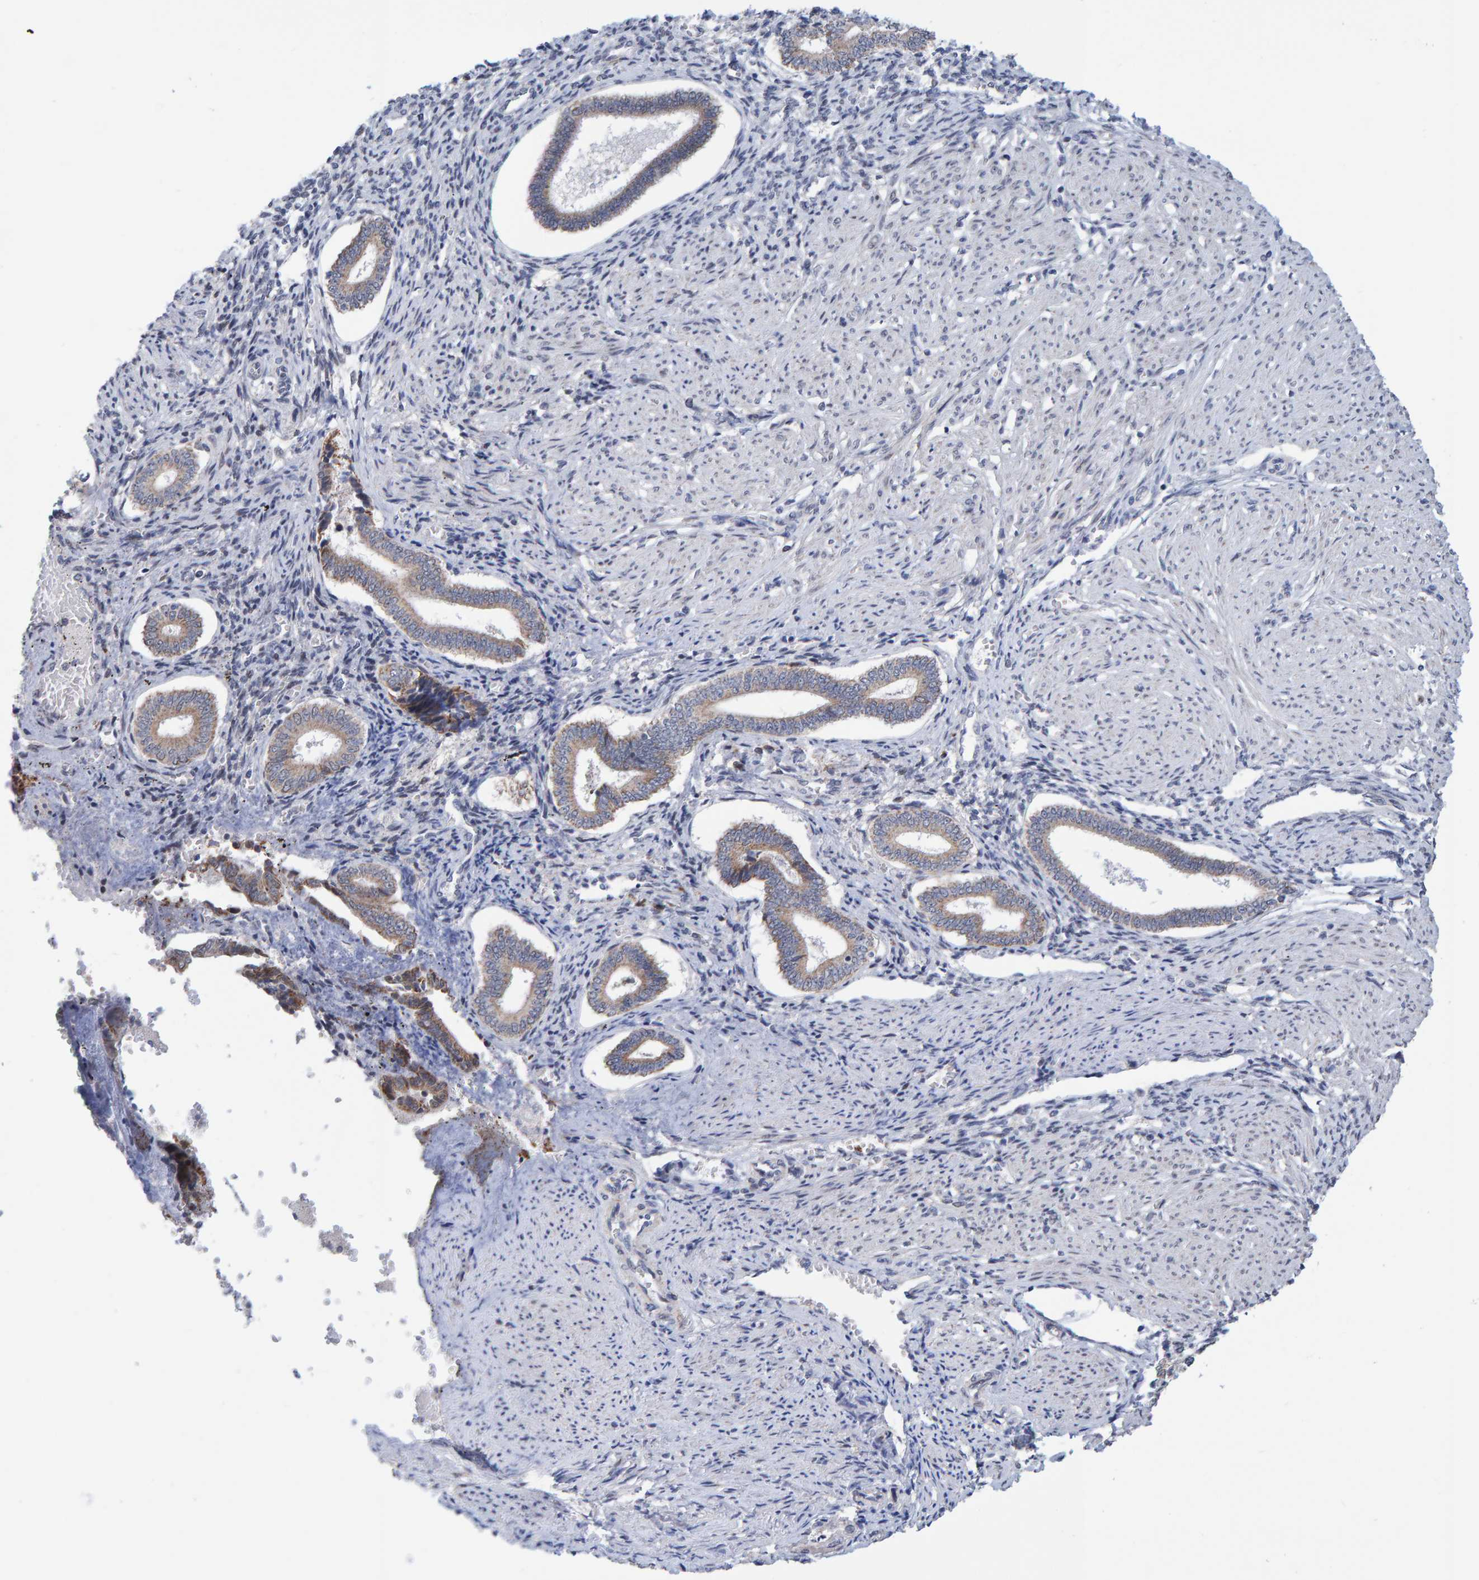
{"staining": {"intensity": "negative", "quantity": "none", "location": "none"}, "tissue": "endometrium", "cell_type": "Cells in endometrial stroma", "image_type": "normal", "snomed": [{"axis": "morphology", "description": "Normal tissue, NOS"}, {"axis": "topography", "description": "Endometrium"}], "caption": "A high-resolution histopathology image shows IHC staining of normal endometrium, which demonstrates no significant positivity in cells in endometrial stroma.", "gene": "USP43", "patient": {"sex": "female", "age": 42}}